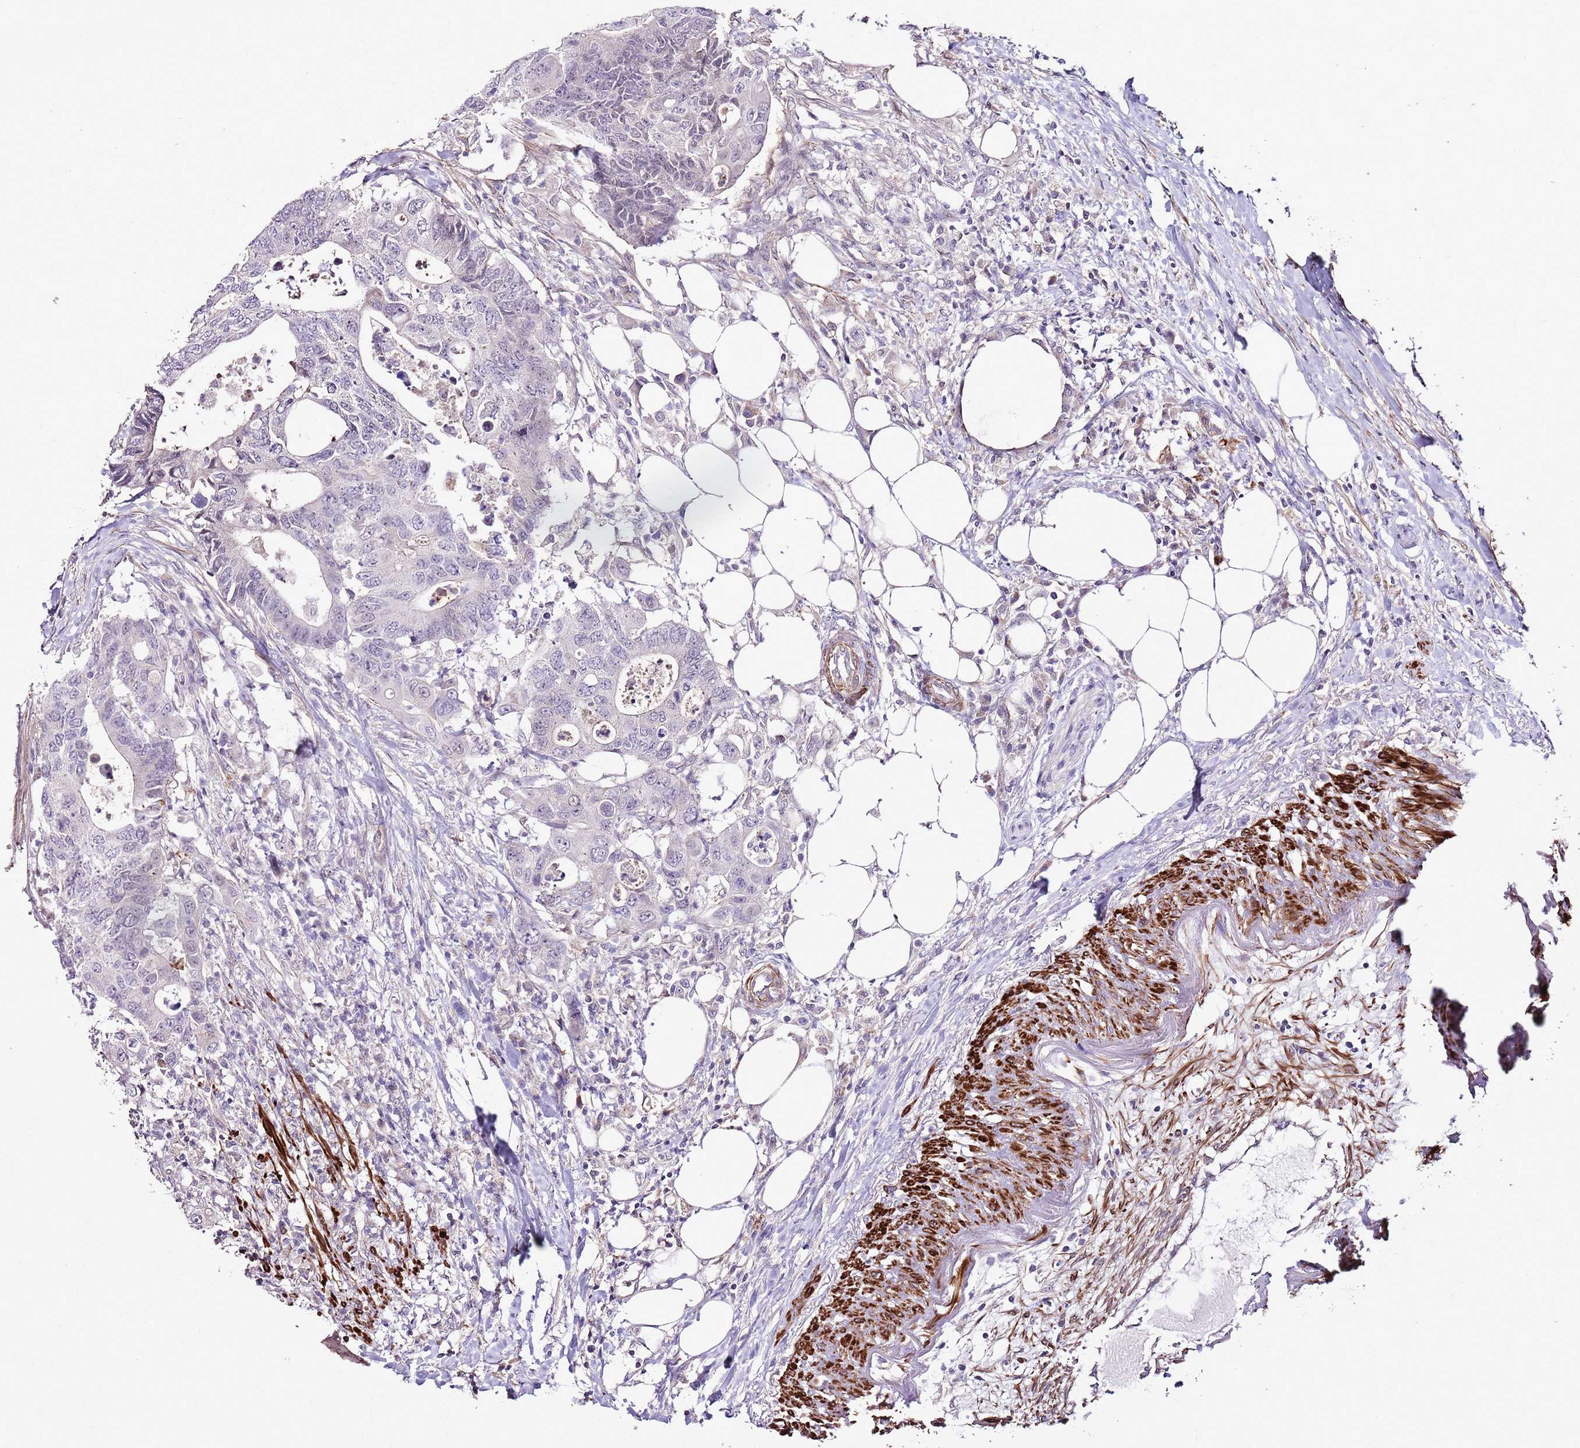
{"staining": {"intensity": "negative", "quantity": "none", "location": "none"}, "tissue": "colorectal cancer", "cell_type": "Tumor cells", "image_type": "cancer", "snomed": [{"axis": "morphology", "description": "Adenocarcinoma, NOS"}, {"axis": "topography", "description": "Colon"}], "caption": "Colorectal adenocarcinoma was stained to show a protein in brown. There is no significant expression in tumor cells.", "gene": "CCNI", "patient": {"sex": "male", "age": 71}}